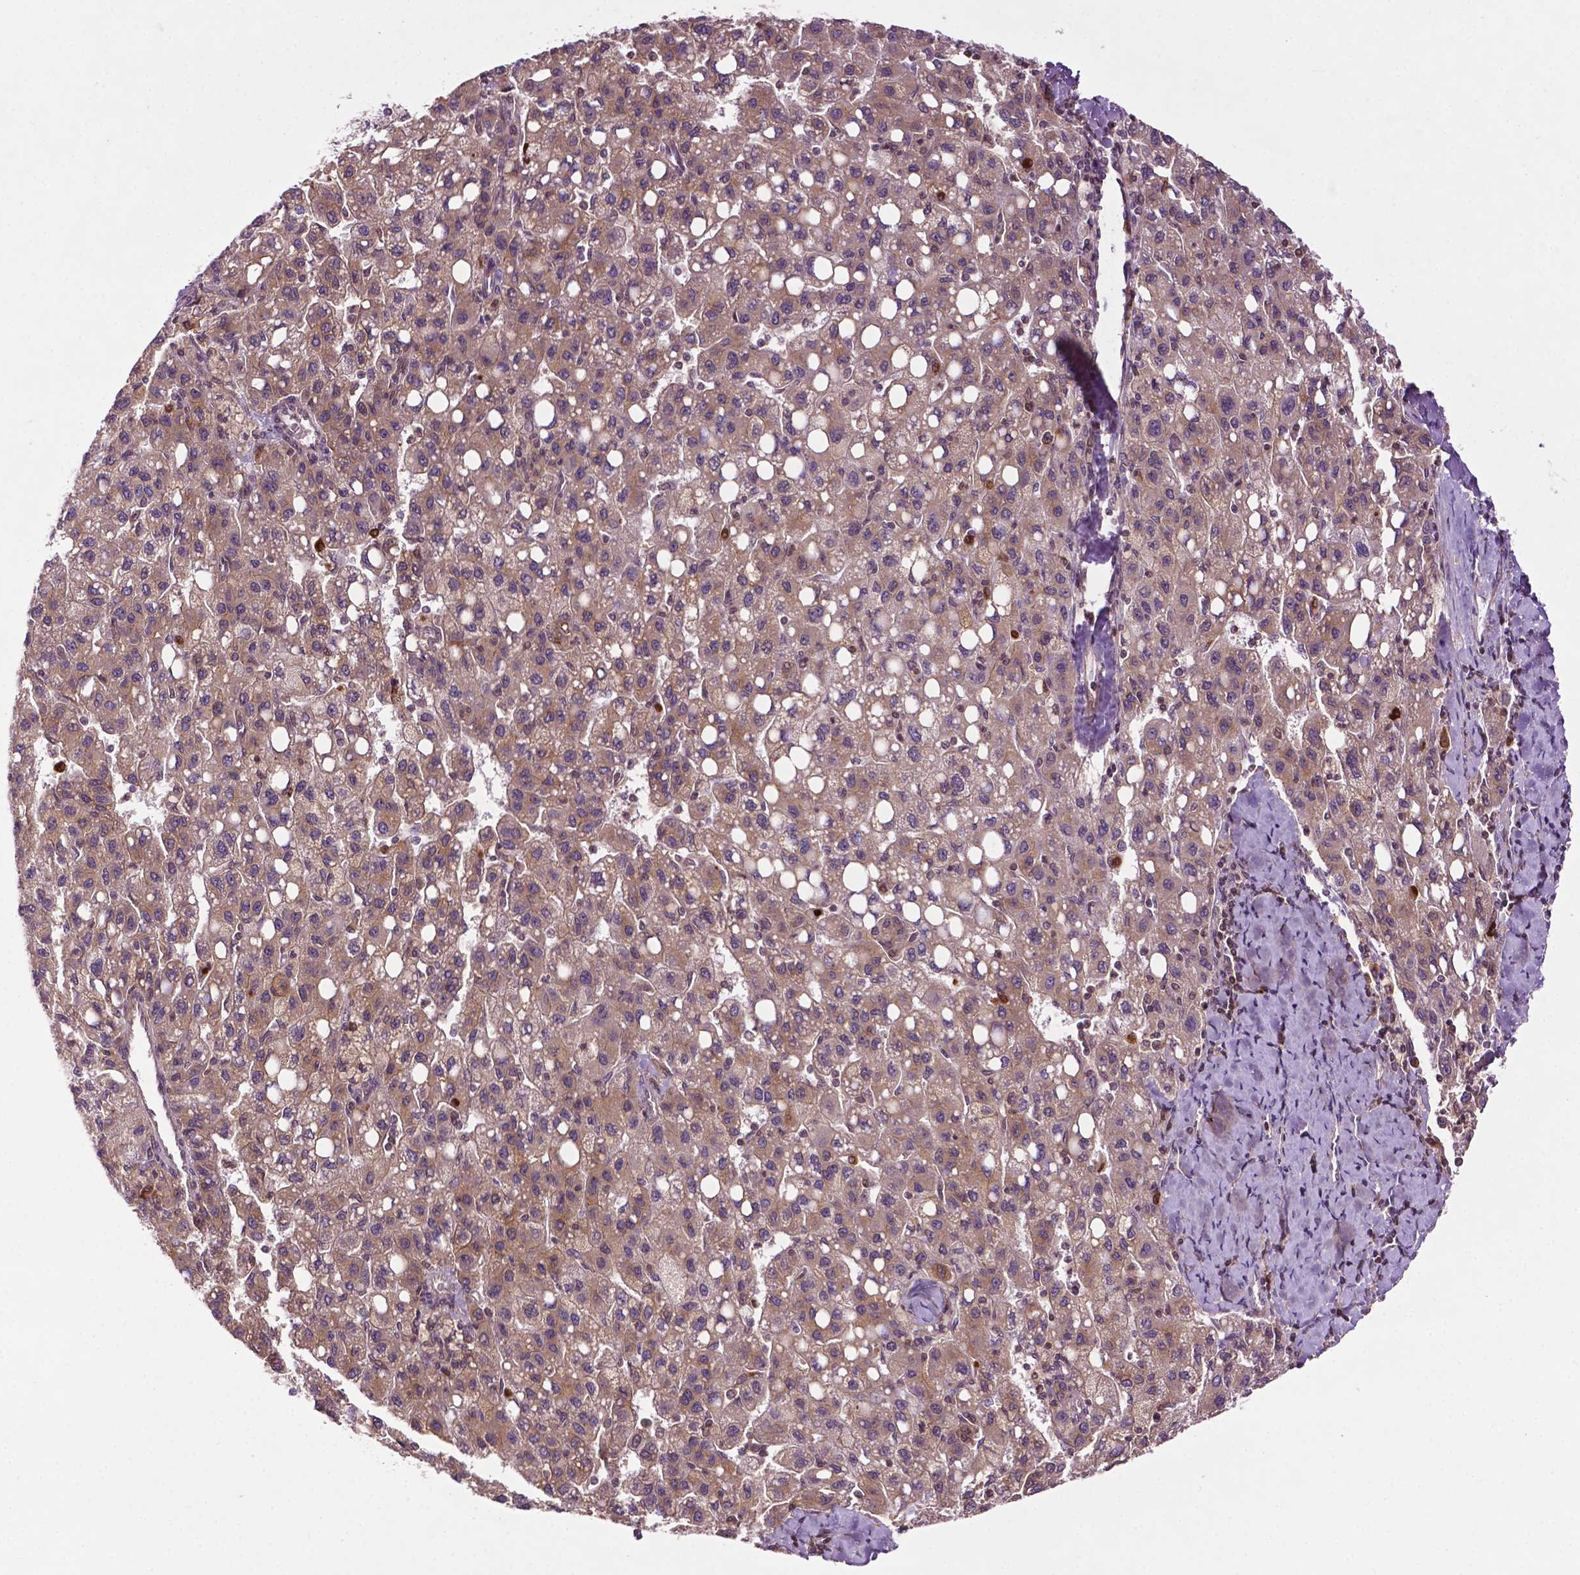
{"staining": {"intensity": "weak", "quantity": ">75%", "location": "cytoplasmic/membranous"}, "tissue": "liver cancer", "cell_type": "Tumor cells", "image_type": "cancer", "snomed": [{"axis": "morphology", "description": "Carcinoma, Hepatocellular, NOS"}, {"axis": "topography", "description": "Liver"}], "caption": "High-magnification brightfield microscopy of hepatocellular carcinoma (liver) stained with DAB (3,3'-diaminobenzidine) (brown) and counterstained with hematoxylin (blue). tumor cells exhibit weak cytoplasmic/membranous expression is appreciated in approximately>75% of cells.", "gene": "TMX2", "patient": {"sex": "female", "age": 82}}